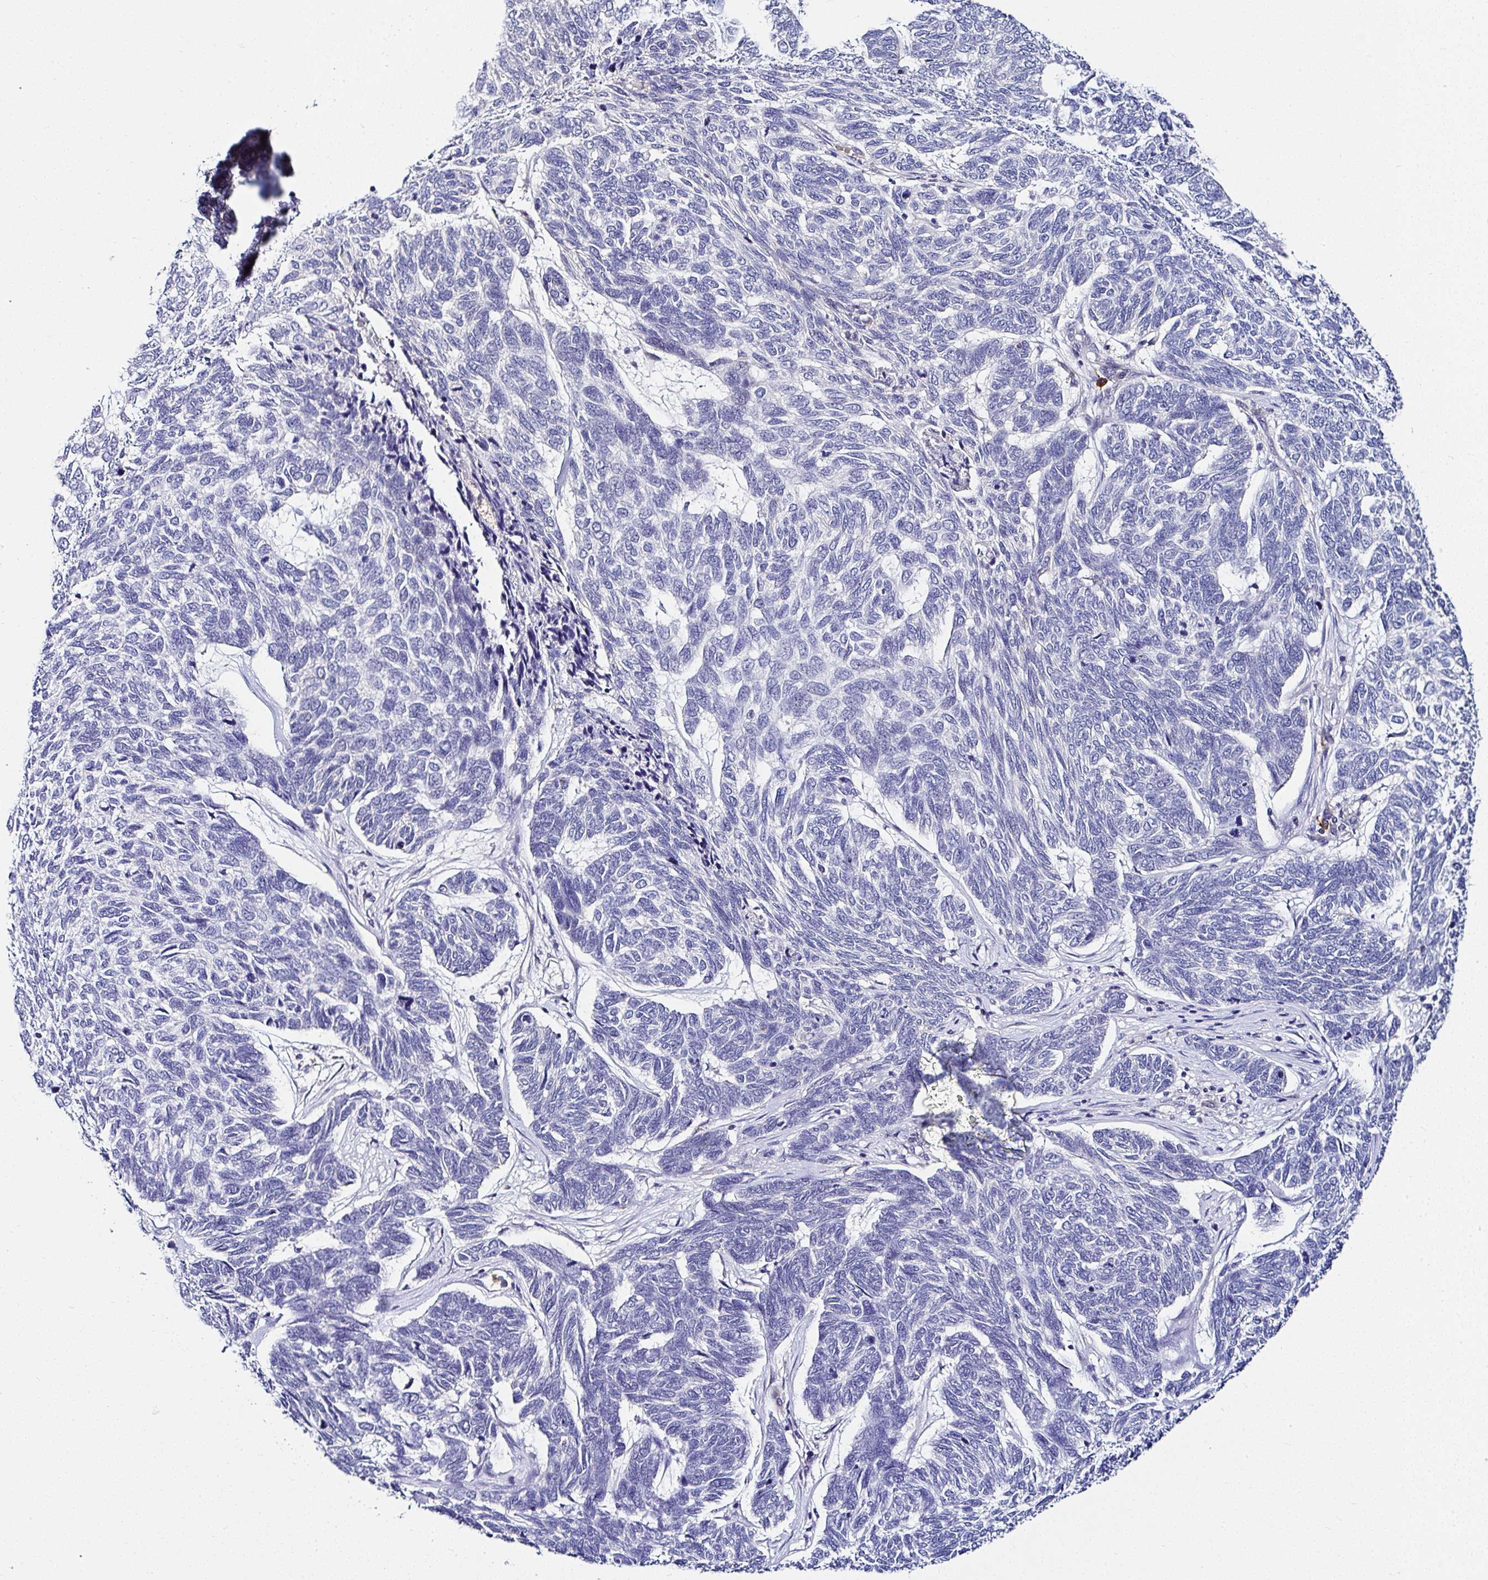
{"staining": {"intensity": "negative", "quantity": "none", "location": "none"}, "tissue": "skin cancer", "cell_type": "Tumor cells", "image_type": "cancer", "snomed": [{"axis": "morphology", "description": "Basal cell carcinoma"}, {"axis": "topography", "description": "Skin"}], "caption": "Immunohistochemistry (IHC) histopathology image of neoplastic tissue: human skin basal cell carcinoma stained with DAB shows no significant protein expression in tumor cells. (IHC, brightfield microscopy, high magnification).", "gene": "DEPDC5", "patient": {"sex": "female", "age": 65}}